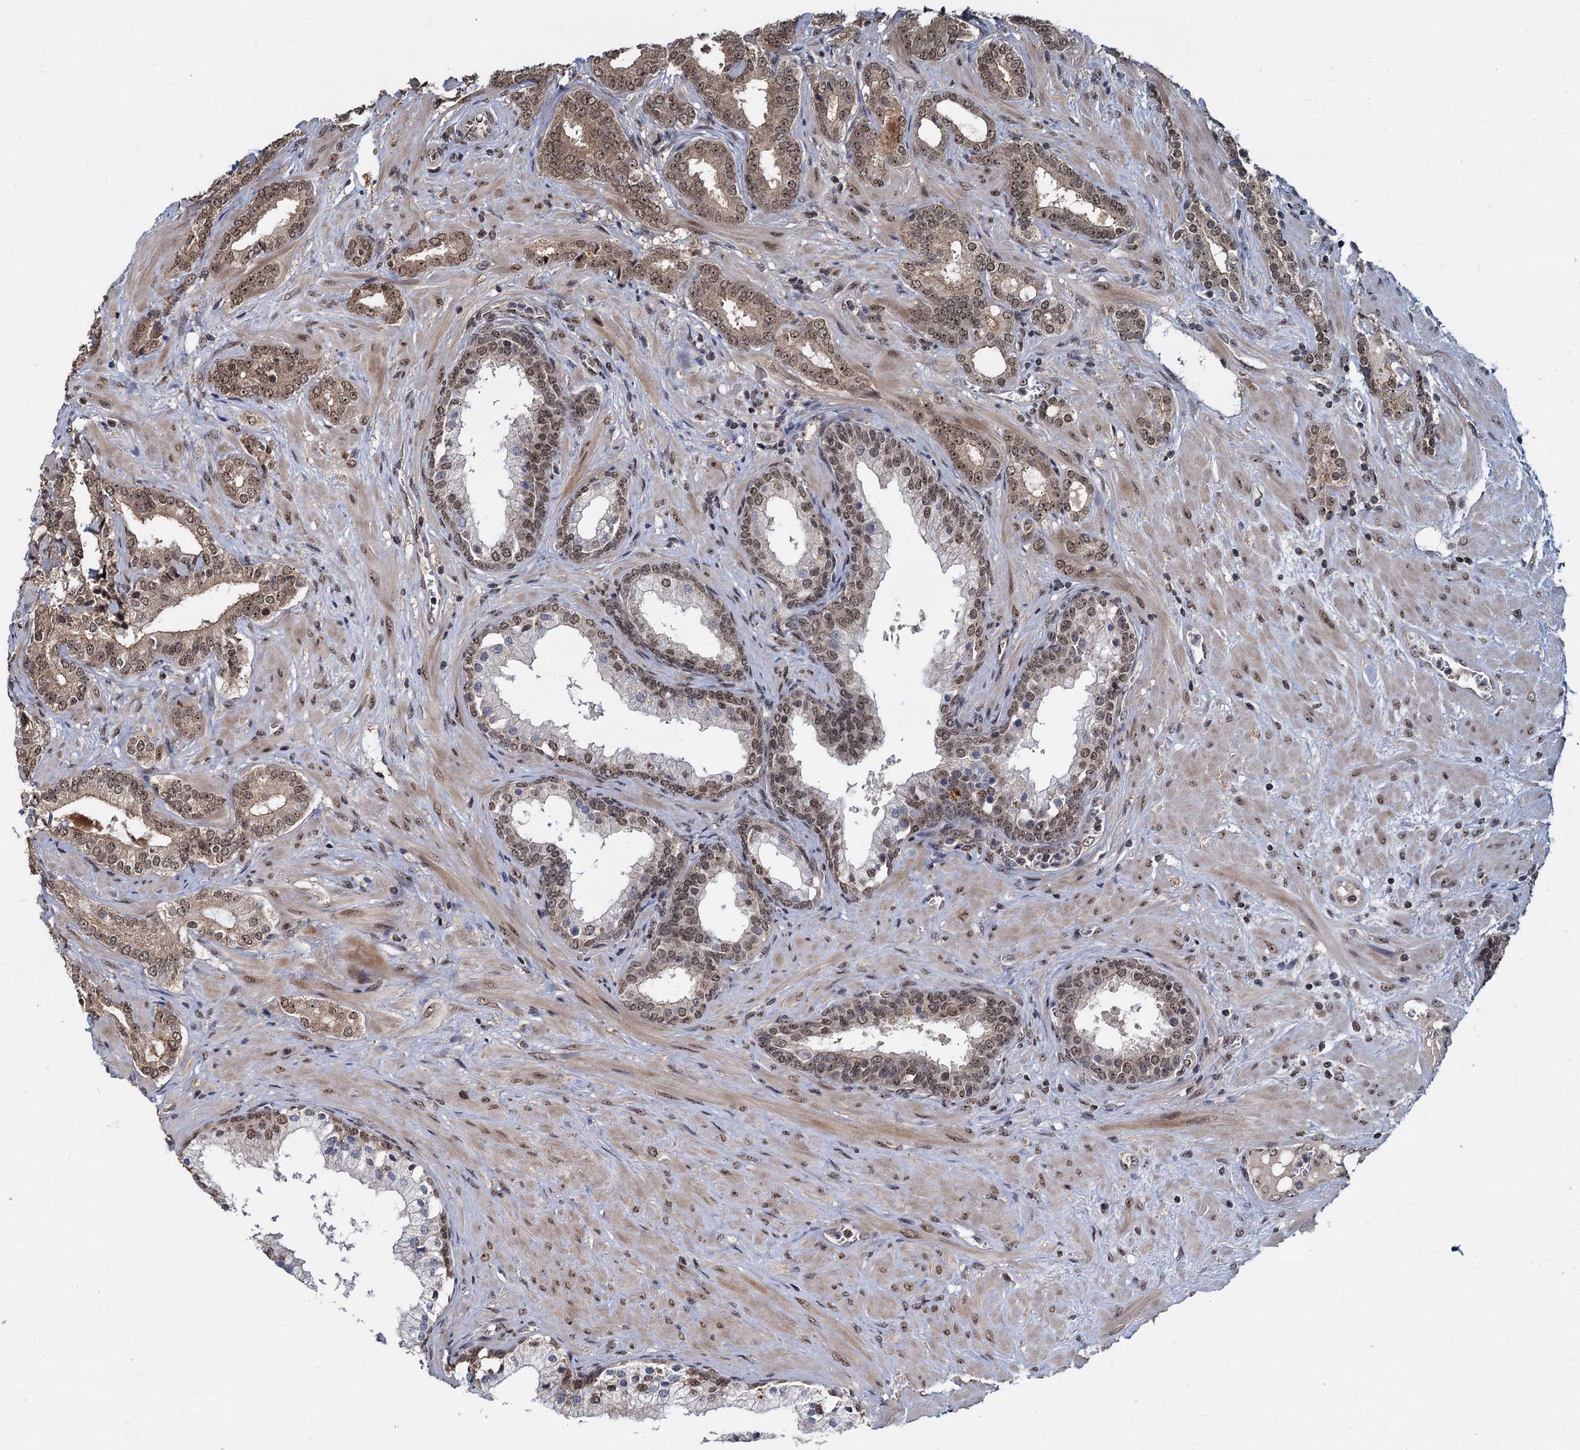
{"staining": {"intensity": "moderate", "quantity": ">75%", "location": "cytoplasmic/membranous,nuclear"}, "tissue": "prostate cancer", "cell_type": "Tumor cells", "image_type": "cancer", "snomed": [{"axis": "morphology", "description": "Adenocarcinoma, High grade"}, {"axis": "topography", "description": "Prostate"}], "caption": "Immunohistochemical staining of human adenocarcinoma (high-grade) (prostate) demonstrates moderate cytoplasmic/membranous and nuclear protein expression in about >75% of tumor cells.", "gene": "FAM216B", "patient": {"sex": "male", "age": 64}}